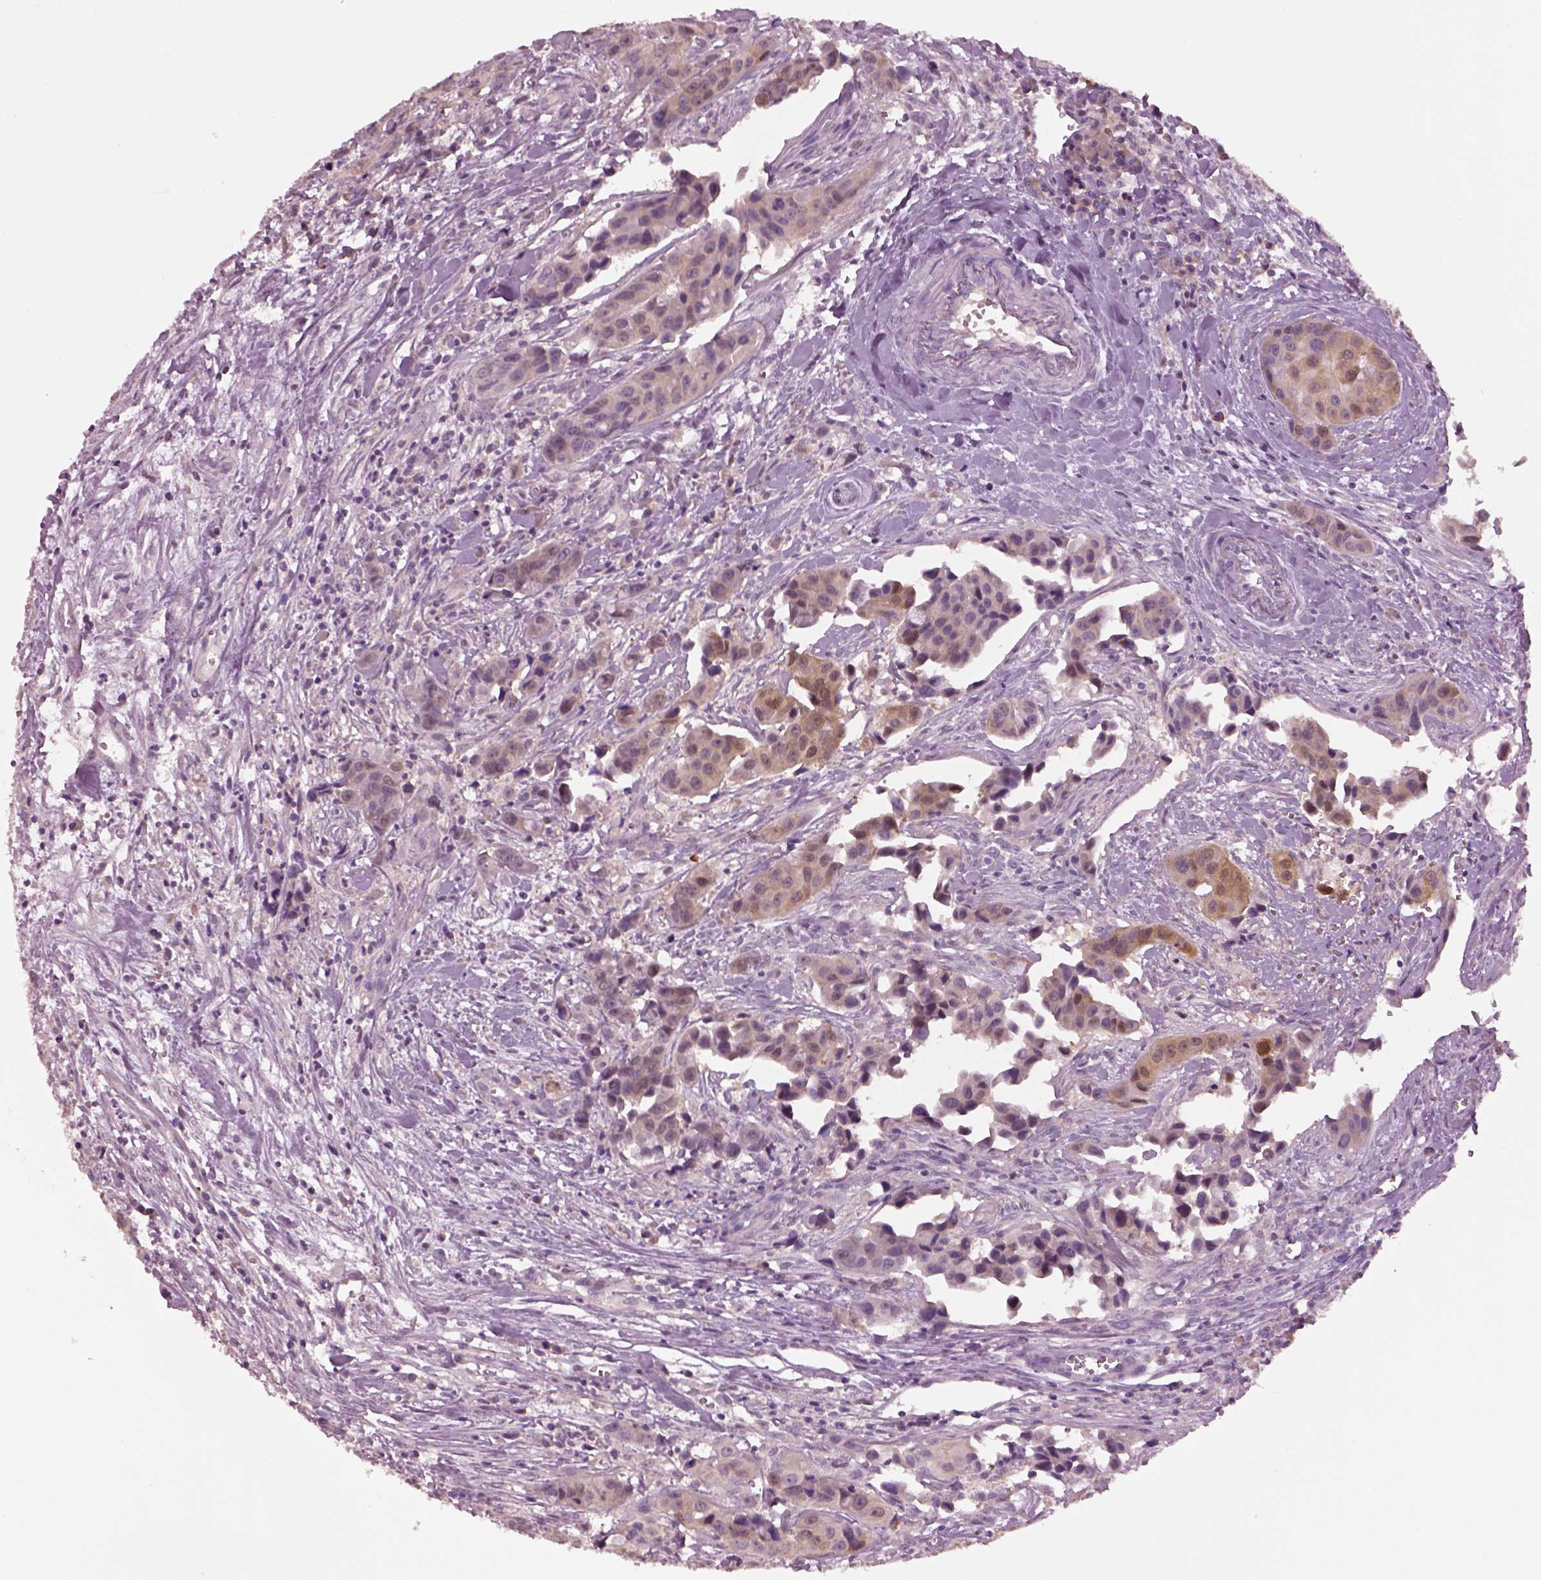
{"staining": {"intensity": "moderate", "quantity": ">75%", "location": "cytoplasmic/membranous"}, "tissue": "head and neck cancer", "cell_type": "Tumor cells", "image_type": "cancer", "snomed": [{"axis": "morphology", "description": "Adenocarcinoma, NOS"}, {"axis": "topography", "description": "Head-Neck"}], "caption": "Tumor cells show medium levels of moderate cytoplasmic/membranous staining in approximately >75% of cells in human head and neck adenocarcinoma.", "gene": "CLPSL1", "patient": {"sex": "male", "age": 76}}